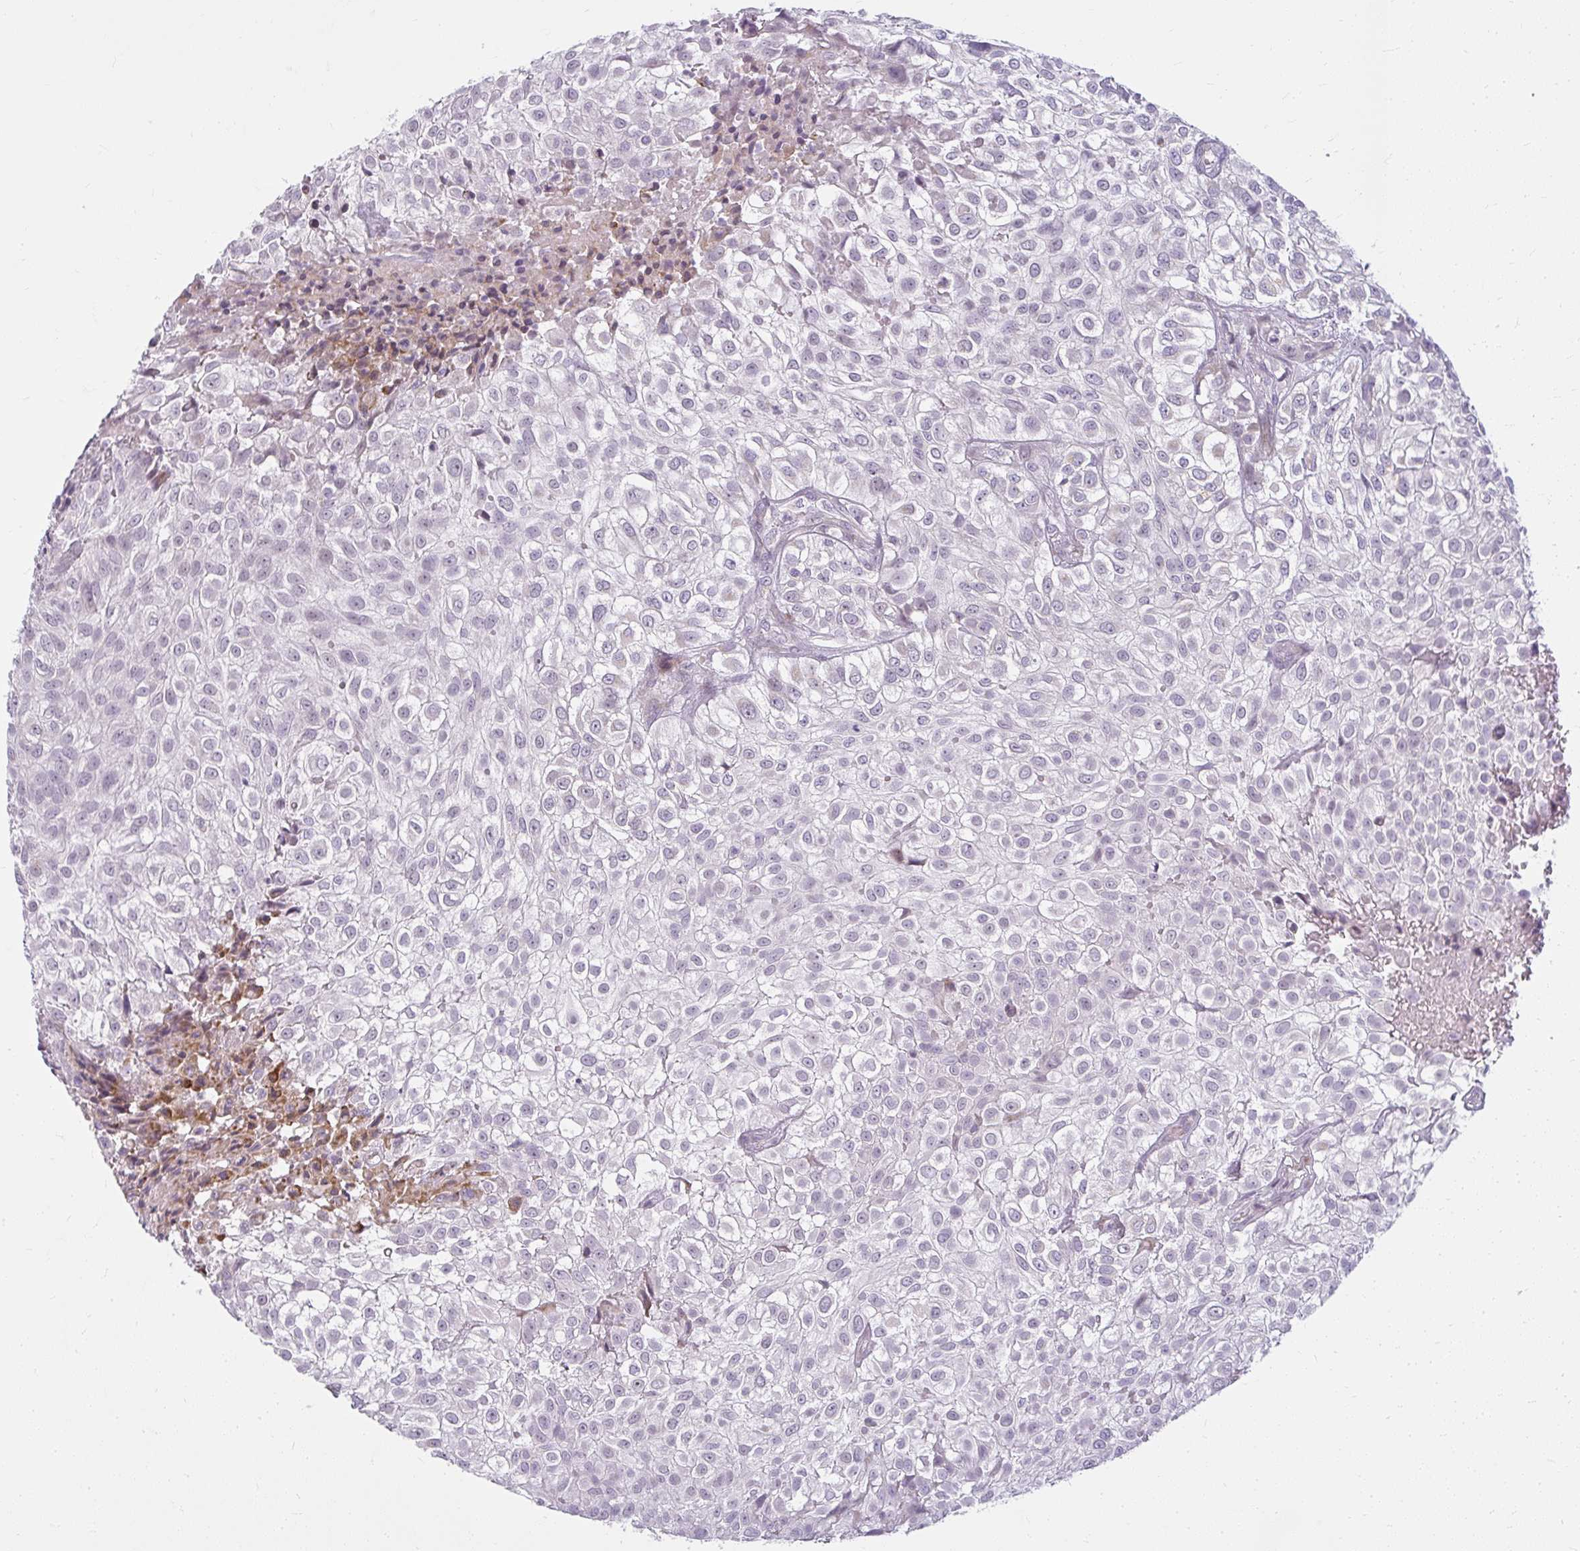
{"staining": {"intensity": "negative", "quantity": "none", "location": "none"}, "tissue": "urothelial cancer", "cell_type": "Tumor cells", "image_type": "cancer", "snomed": [{"axis": "morphology", "description": "Urothelial carcinoma, High grade"}, {"axis": "topography", "description": "Urinary bladder"}], "caption": "High power microscopy image of an IHC histopathology image of urothelial cancer, revealing no significant positivity in tumor cells.", "gene": "ZFYVE26", "patient": {"sex": "male", "age": 56}}